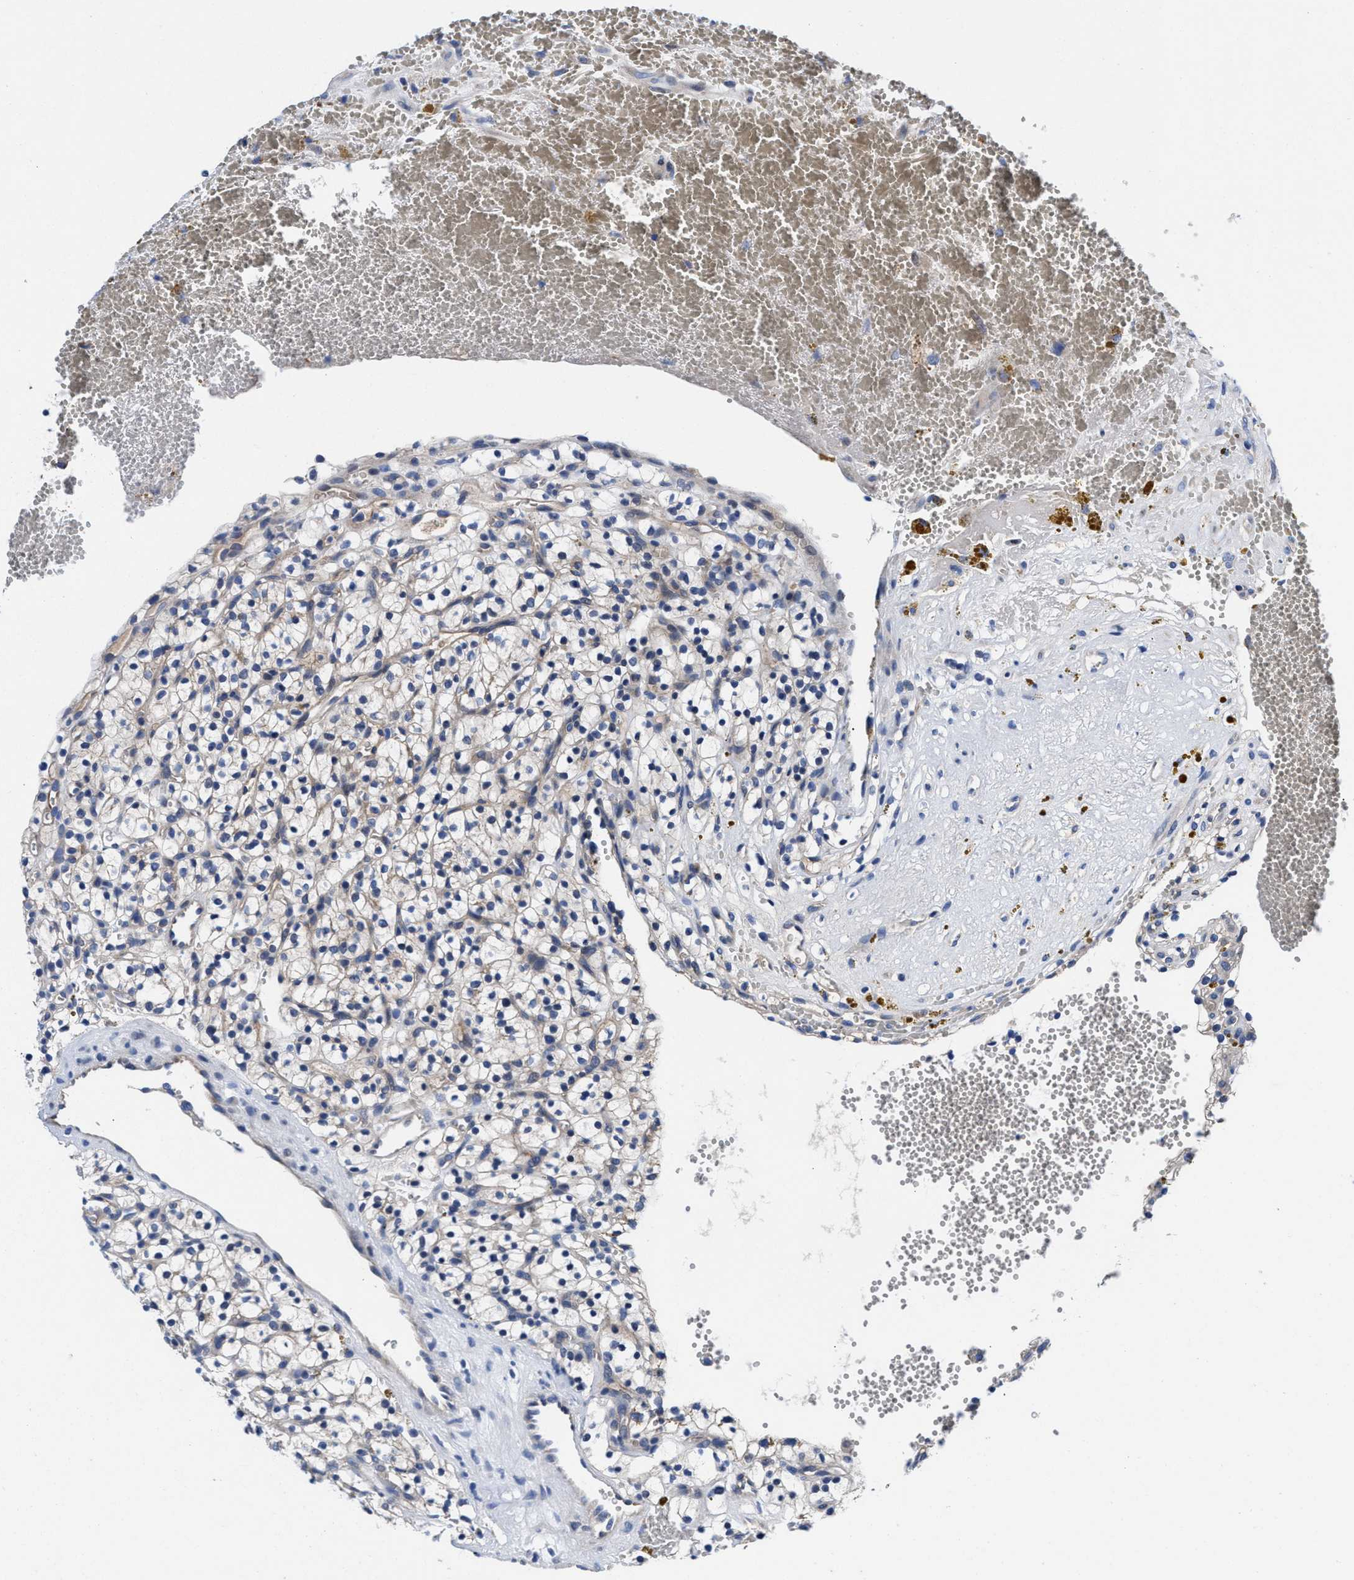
{"staining": {"intensity": "weak", "quantity": "<25%", "location": "cytoplasmic/membranous"}, "tissue": "renal cancer", "cell_type": "Tumor cells", "image_type": "cancer", "snomed": [{"axis": "morphology", "description": "Adenocarcinoma, NOS"}, {"axis": "topography", "description": "Kidney"}], "caption": "The photomicrograph displays no significant positivity in tumor cells of renal cancer (adenocarcinoma).", "gene": "DHRS13", "patient": {"sex": "female", "age": 57}}